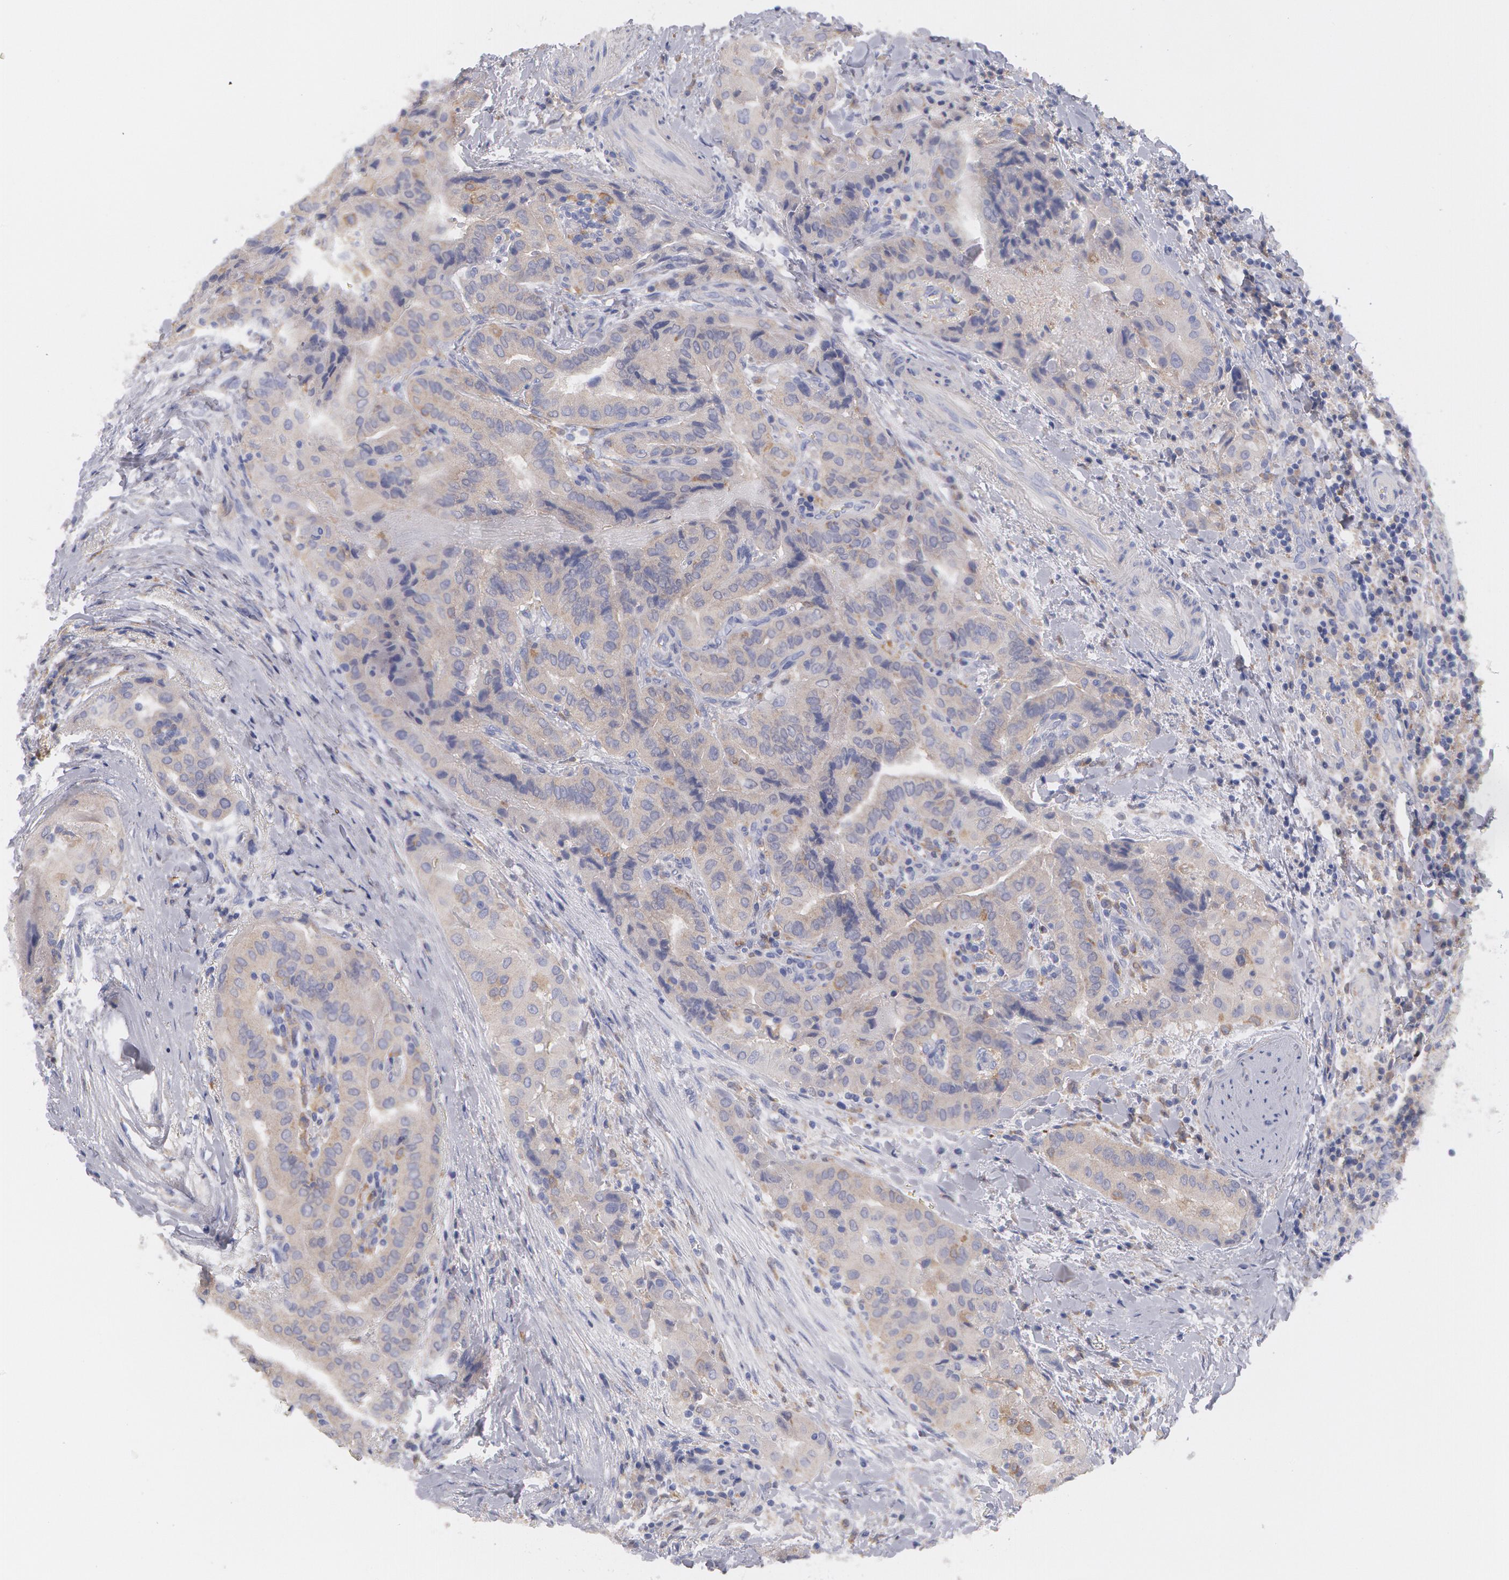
{"staining": {"intensity": "weak", "quantity": ">75%", "location": "cytoplasmic/membranous"}, "tissue": "thyroid cancer", "cell_type": "Tumor cells", "image_type": "cancer", "snomed": [{"axis": "morphology", "description": "Papillary adenocarcinoma, NOS"}, {"axis": "topography", "description": "Thyroid gland"}], "caption": "Weak cytoplasmic/membranous protein staining is seen in approximately >75% of tumor cells in thyroid cancer (papillary adenocarcinoma).", "gene": "SYK", "patient": {"sex": "female", "age": 71}}